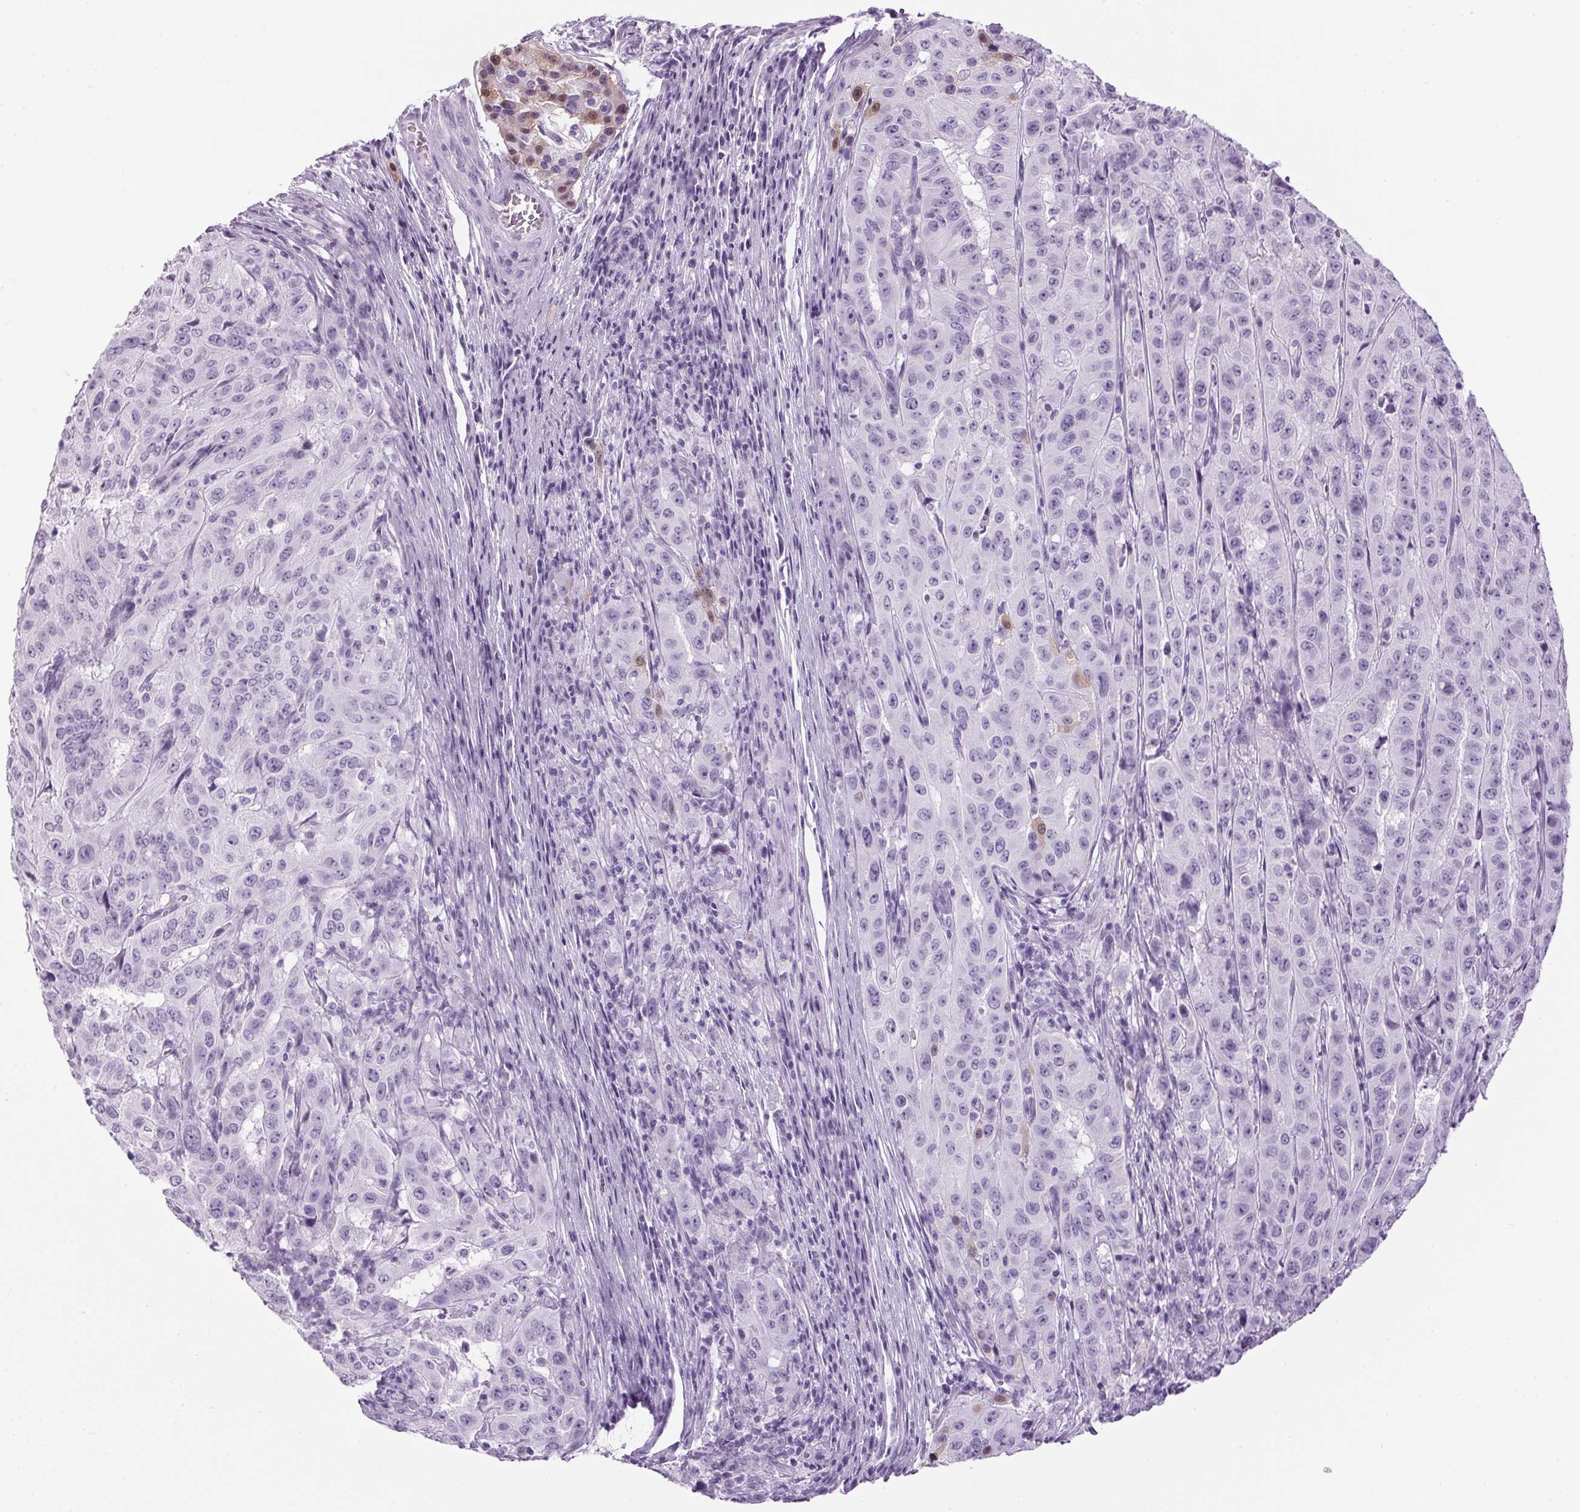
{"staining": {"intensity": "negative", "quantity": "none", "location": "none"}, "tissue": "pancreatic cancer", "cell_type": "Tumor cells", "image_type": "cancer", "snomed": [{"axis": "morphology", "description": "Adenocarcinoma, NOS"}, {"axis": "topography", "description": "Pancreas"}], "caption": "Human pancreatic cancer (adenocarcinoma) stained for a protein using immunohistochemistry (IHC) exhibits no expression in tumor cells.", "gene": "PPP1R1A", "patient": {"sex": "male", "age": 63}}